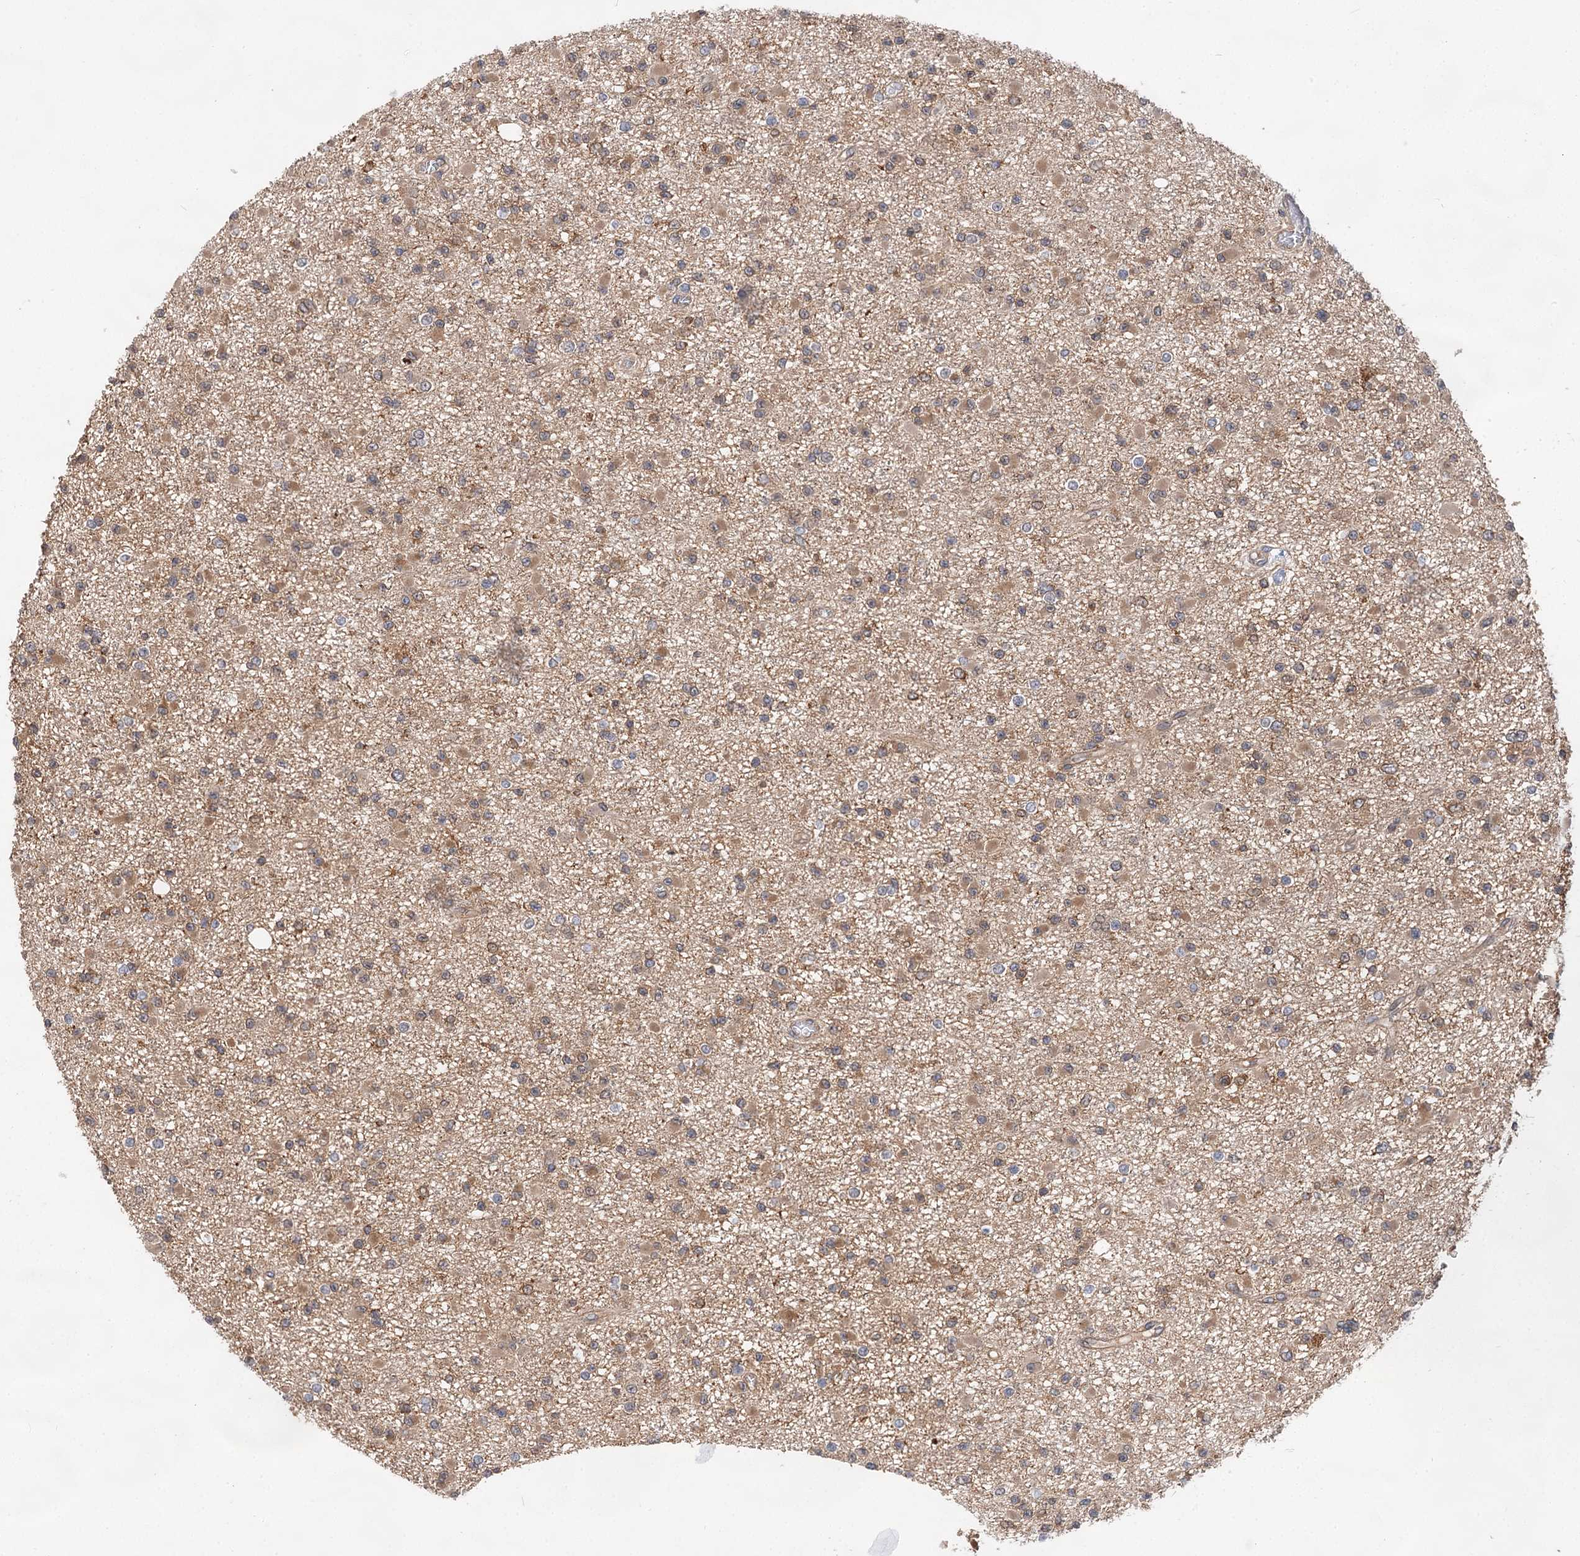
{"staining": {"intensity": "weak", "quantity": ">75%", "location": "cytoplasmic/membranous"}, "tissue": "glioma", "cell_type": "Tumor cells", "image_type": "cancer", "snomed": [{"axis": "morphology", "description": "Glioma, malignant, Low grade"}, {"axis": "topography", "description": "Brain"}], "caption": "Malignant low-grade glioma stained with a protein marker demonstrates weak staining in tumor cells.", "gene": "PACS1", "patient": {"sex": "female", "age": 22}}